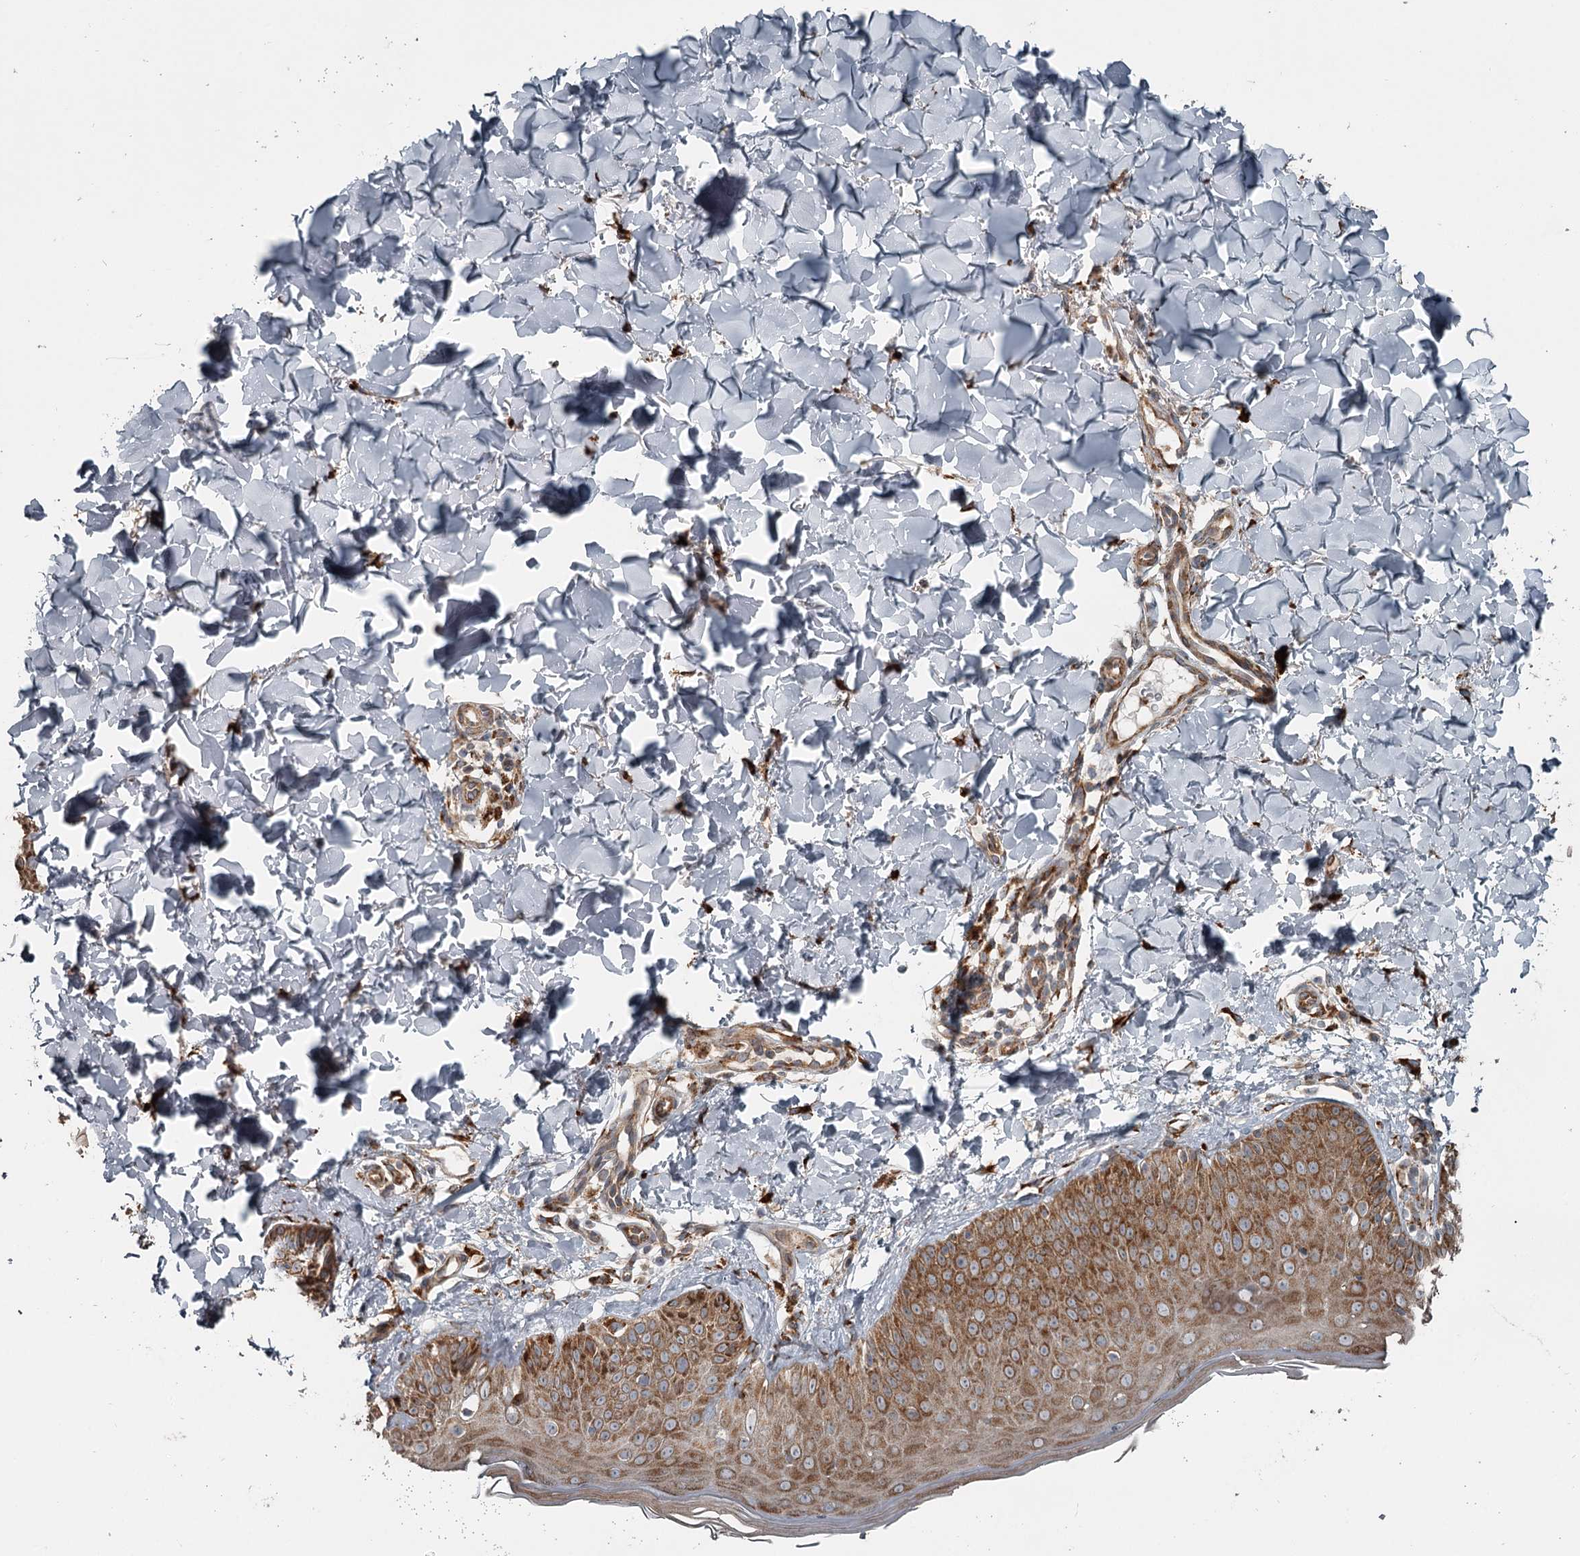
{"staining": {"intensity": "strong", "quantity": ">75%", "location": "cytoplasmic/membranous"}, "tissue": "skin", "cell_type": "Fibroblasts", "image_type": "normal", "snomed": [{"axis": "morphology", "description": "Normal tissue, NOS"}, {"axis": "topography", "description": "Skin"}], "caption": "A photomicrograph of human skin stained for a protein demonstrates strong cytoplasmic/membranous brown staining in fibroblasts.", "gene": "RASSF8", "patient": {"sex": "male", "age": 52}}